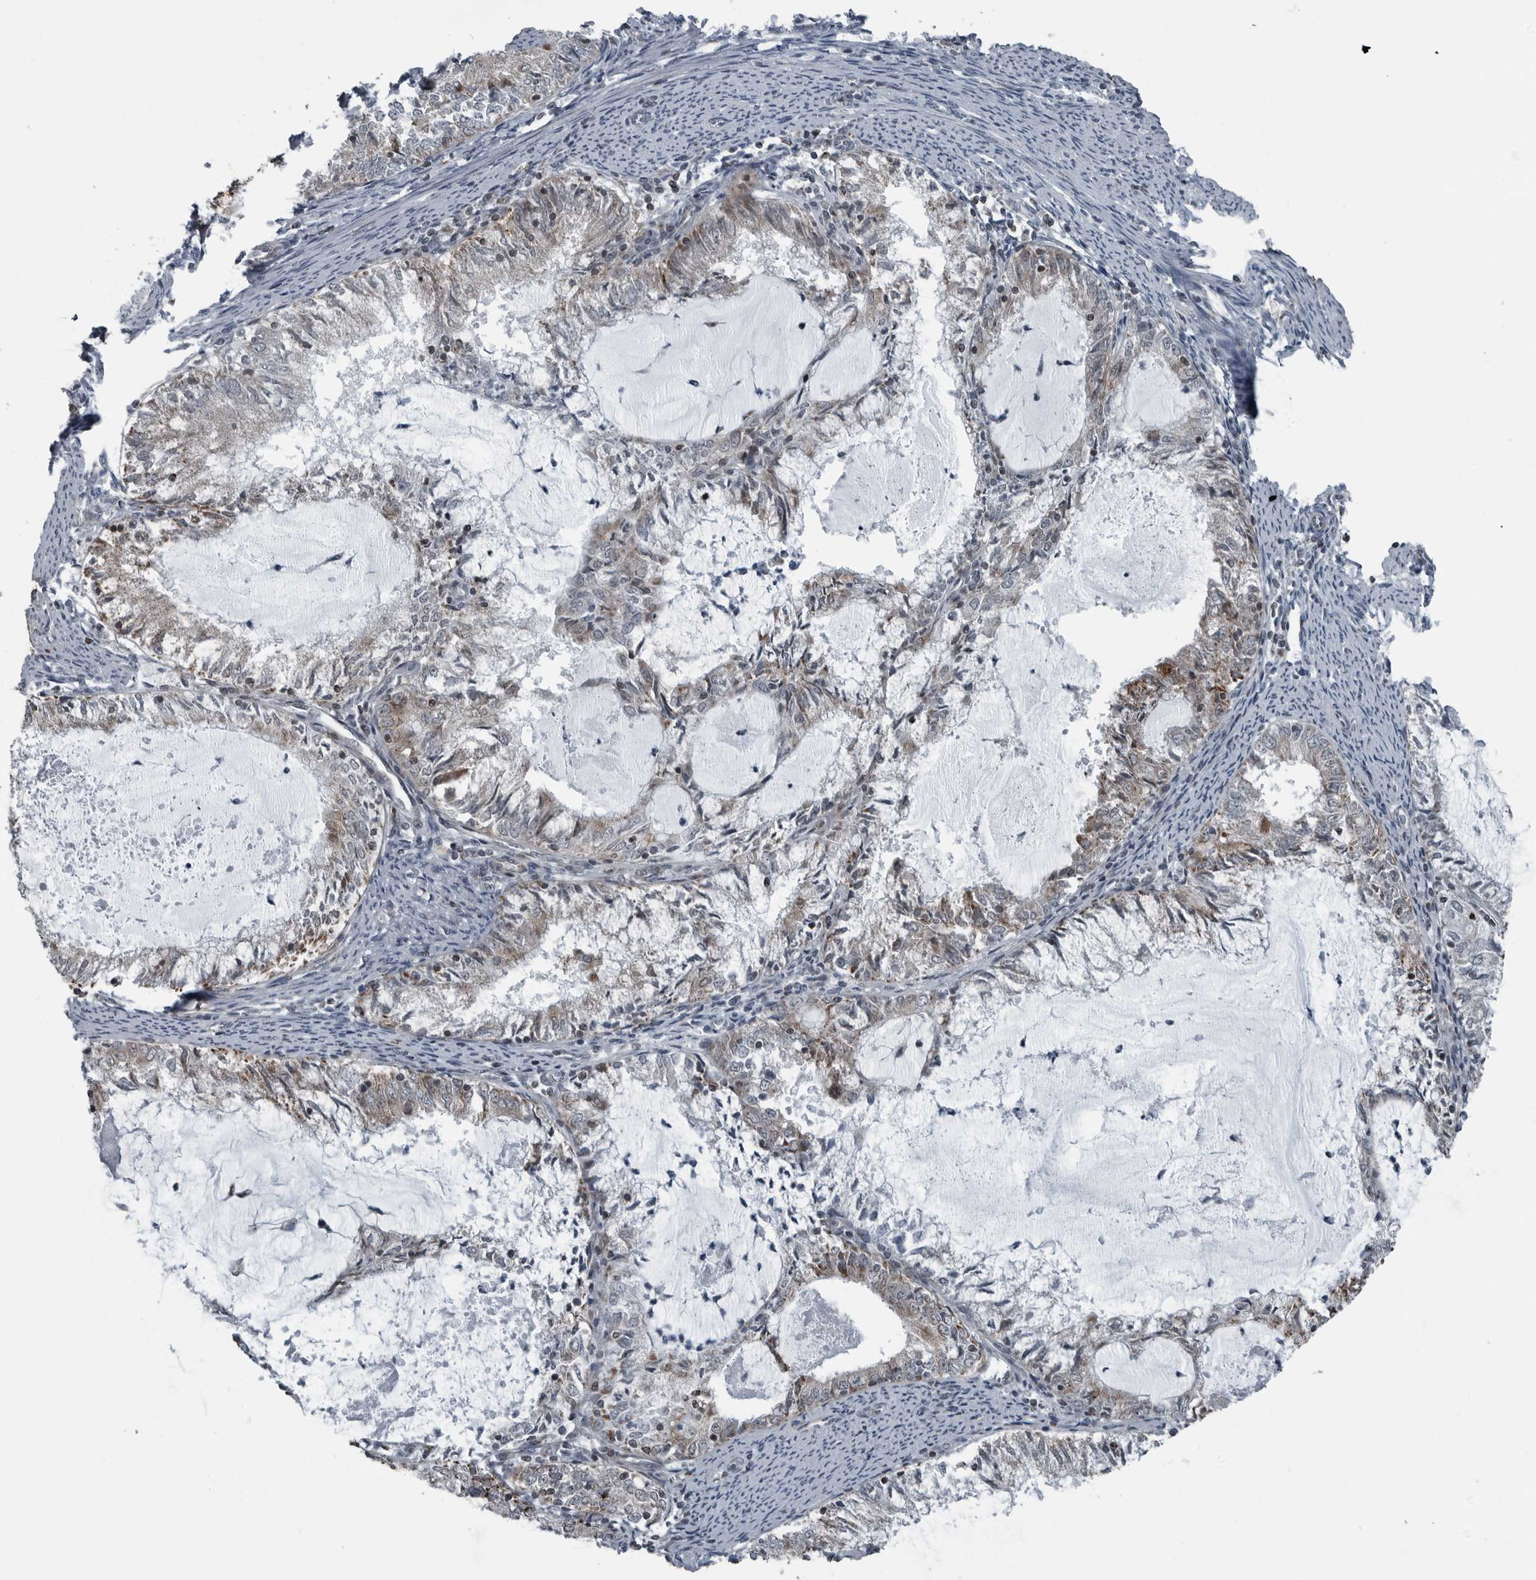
{"staining": {"intensity": "weak", "quantity": "<25%", "location": "cytoplasmic/membranous"}, "tissue": "endometrial cancer", "cell_type": "Tumor cells", "image_type": "cancer", "snomed": [{"axis": "morphology", "description": "Adenocarcinoma, NOS"}, {"axis": "topography", "description": "Endometrium"}], "caption": "This is a histopathology image of IHC staining of adenocarcinoma (endometrial), which shows no positivity in tumor cells.", "gene": "GAK", "patient": {"sex": "female", "age": 57}}